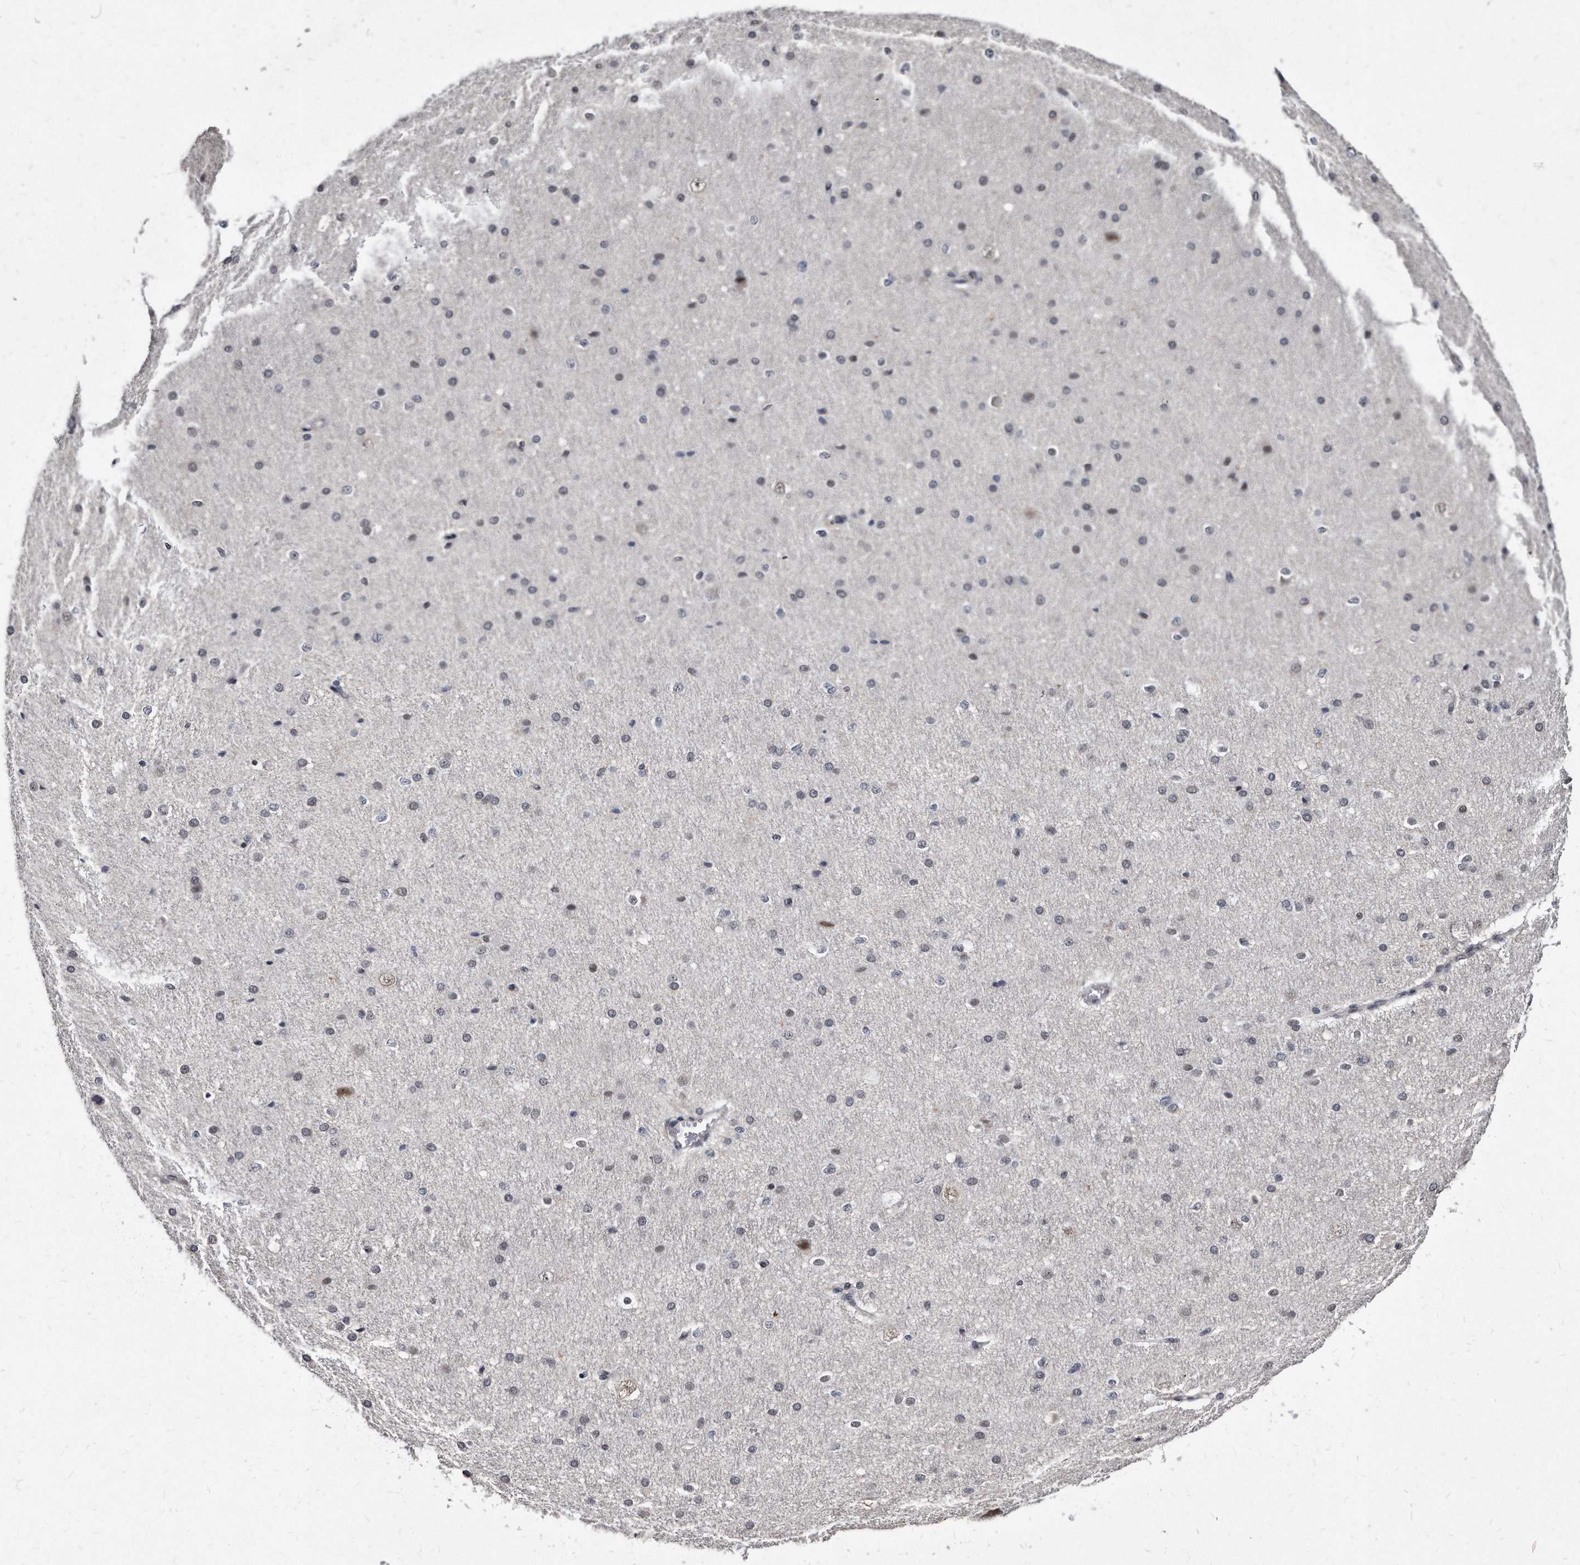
{"staining": {"intensity": "weak", "quantity": ">75%", "location": "nuclear"}, "tissue": "cerebral cortex", "cell_type": "Endothelial cells", "image_type": "normal", "snomed": [{"axis": "morphology", "description": "Normal tissue, NOS"}, {"axis": "morphology", "description": "Developmental malformation"}, {"axis": "topography", "description": "Cerebral cortex"}], "caption": "The histopathology image reveals staining of normal cerebral cortex, revealing weak nuclear protein expression (brown color) within endothelial cells. (brown staining indicates protein expression, while blue staining denotes nuclei).", "gene": "KLHDC3", "patient": {"sex": "female", "age": 30}}